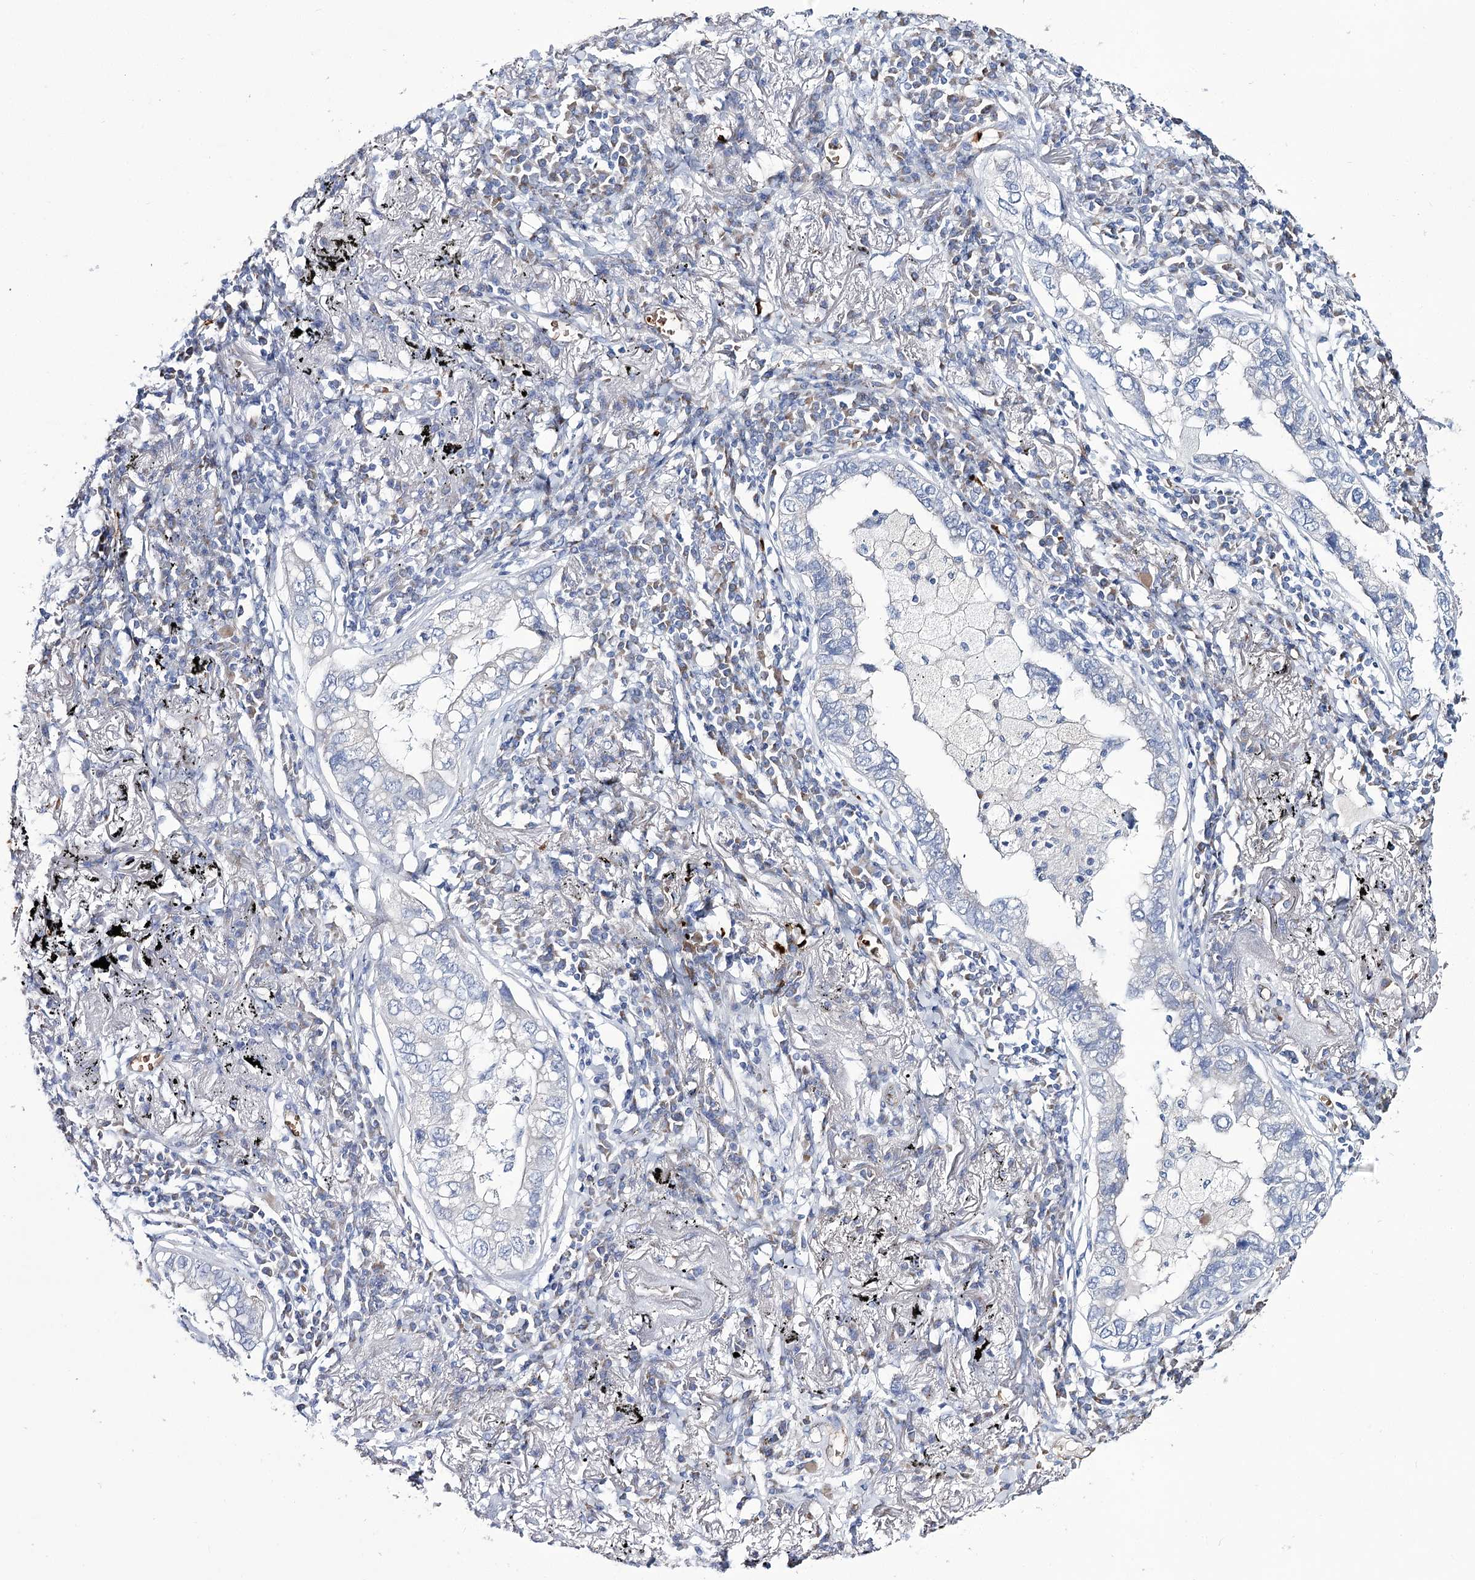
{"staining": {"intensity": "negative", "quantity": "none", "location": "none"}, "tissue": "lung cancer", "cell_type": "Tumor cells", "image_type": "cancer", "snomed": [{"axis": "morphology", "description": "Adenocarcinoma, NOS"}, {"axis": "topography", "description": "Lung"}], "caption": "Tumor cells are negative for protein expression in human adenocarcinoma (lung).", "gene": "GBF1", "patient": {"sex": "male", "age": 65}}